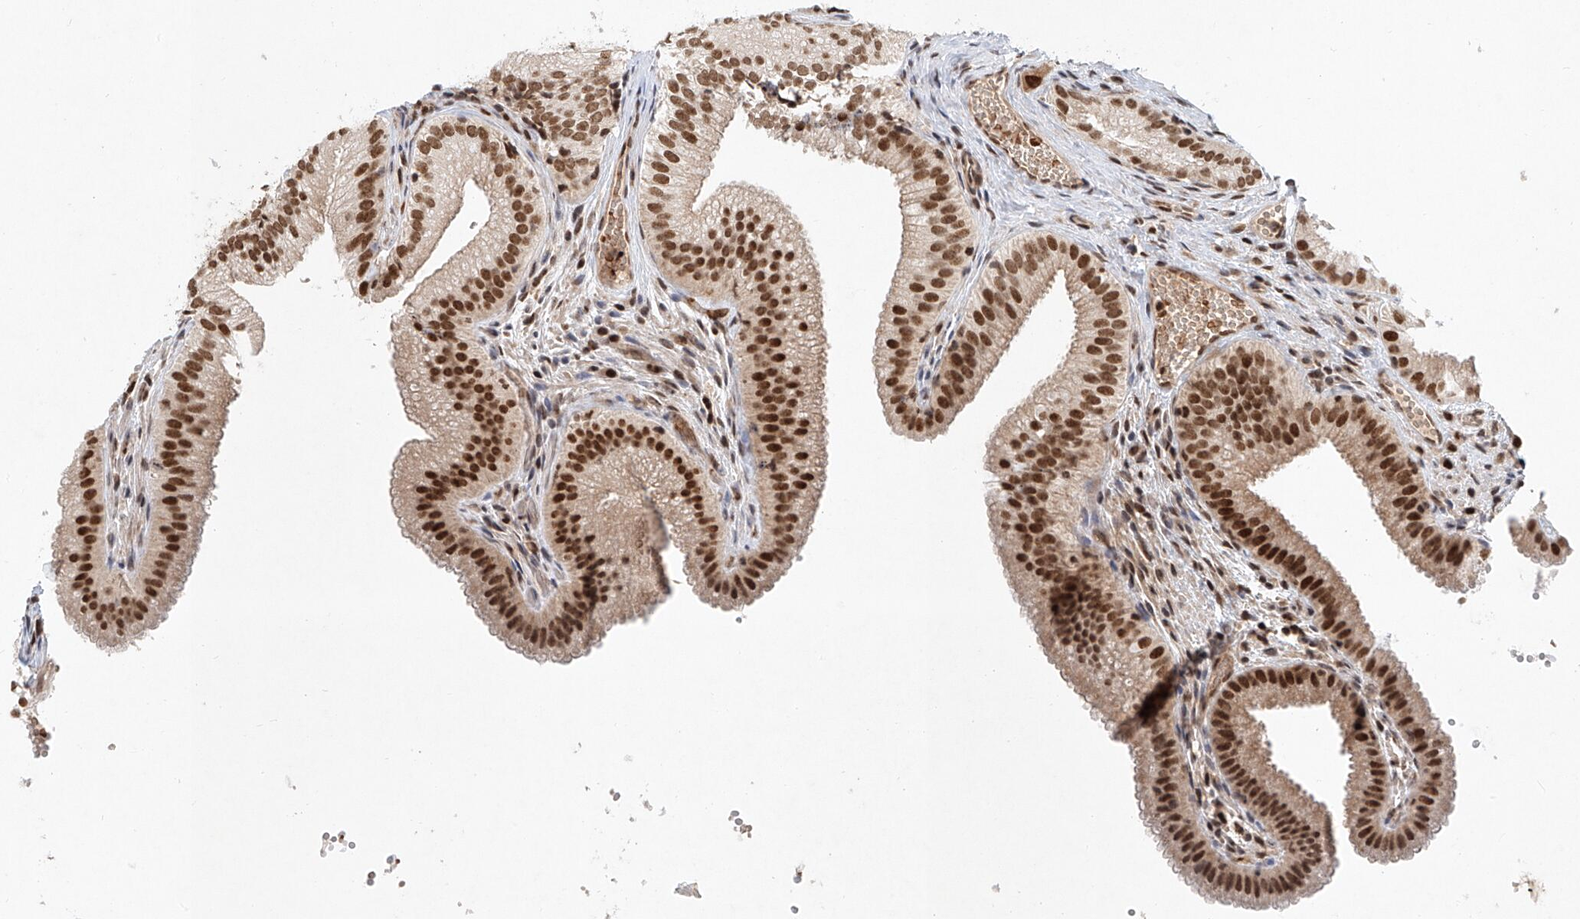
{"staining": {"intensity": "strong", "quantity": ">75%", "location": "nuclear"}, "tissue": "gallbladder", "cell_type": "Glandular cells", "image_type": "normal", "snomed": [{"axis": "morphology", "description": "Normal tissue, NOS"}, {"axis": "topography", "description": "Gallbladder"}], "caption": "The photomicrograph demonstrates staining of benign gallbladder, revealing strong nuclear protein positivity (brown color) within glandular cells. The protein of interest is shown in brown color, while the nuclei are stained blue.", "gene": "ZNF470", "patient": {"sex": "female", "age": 30}}